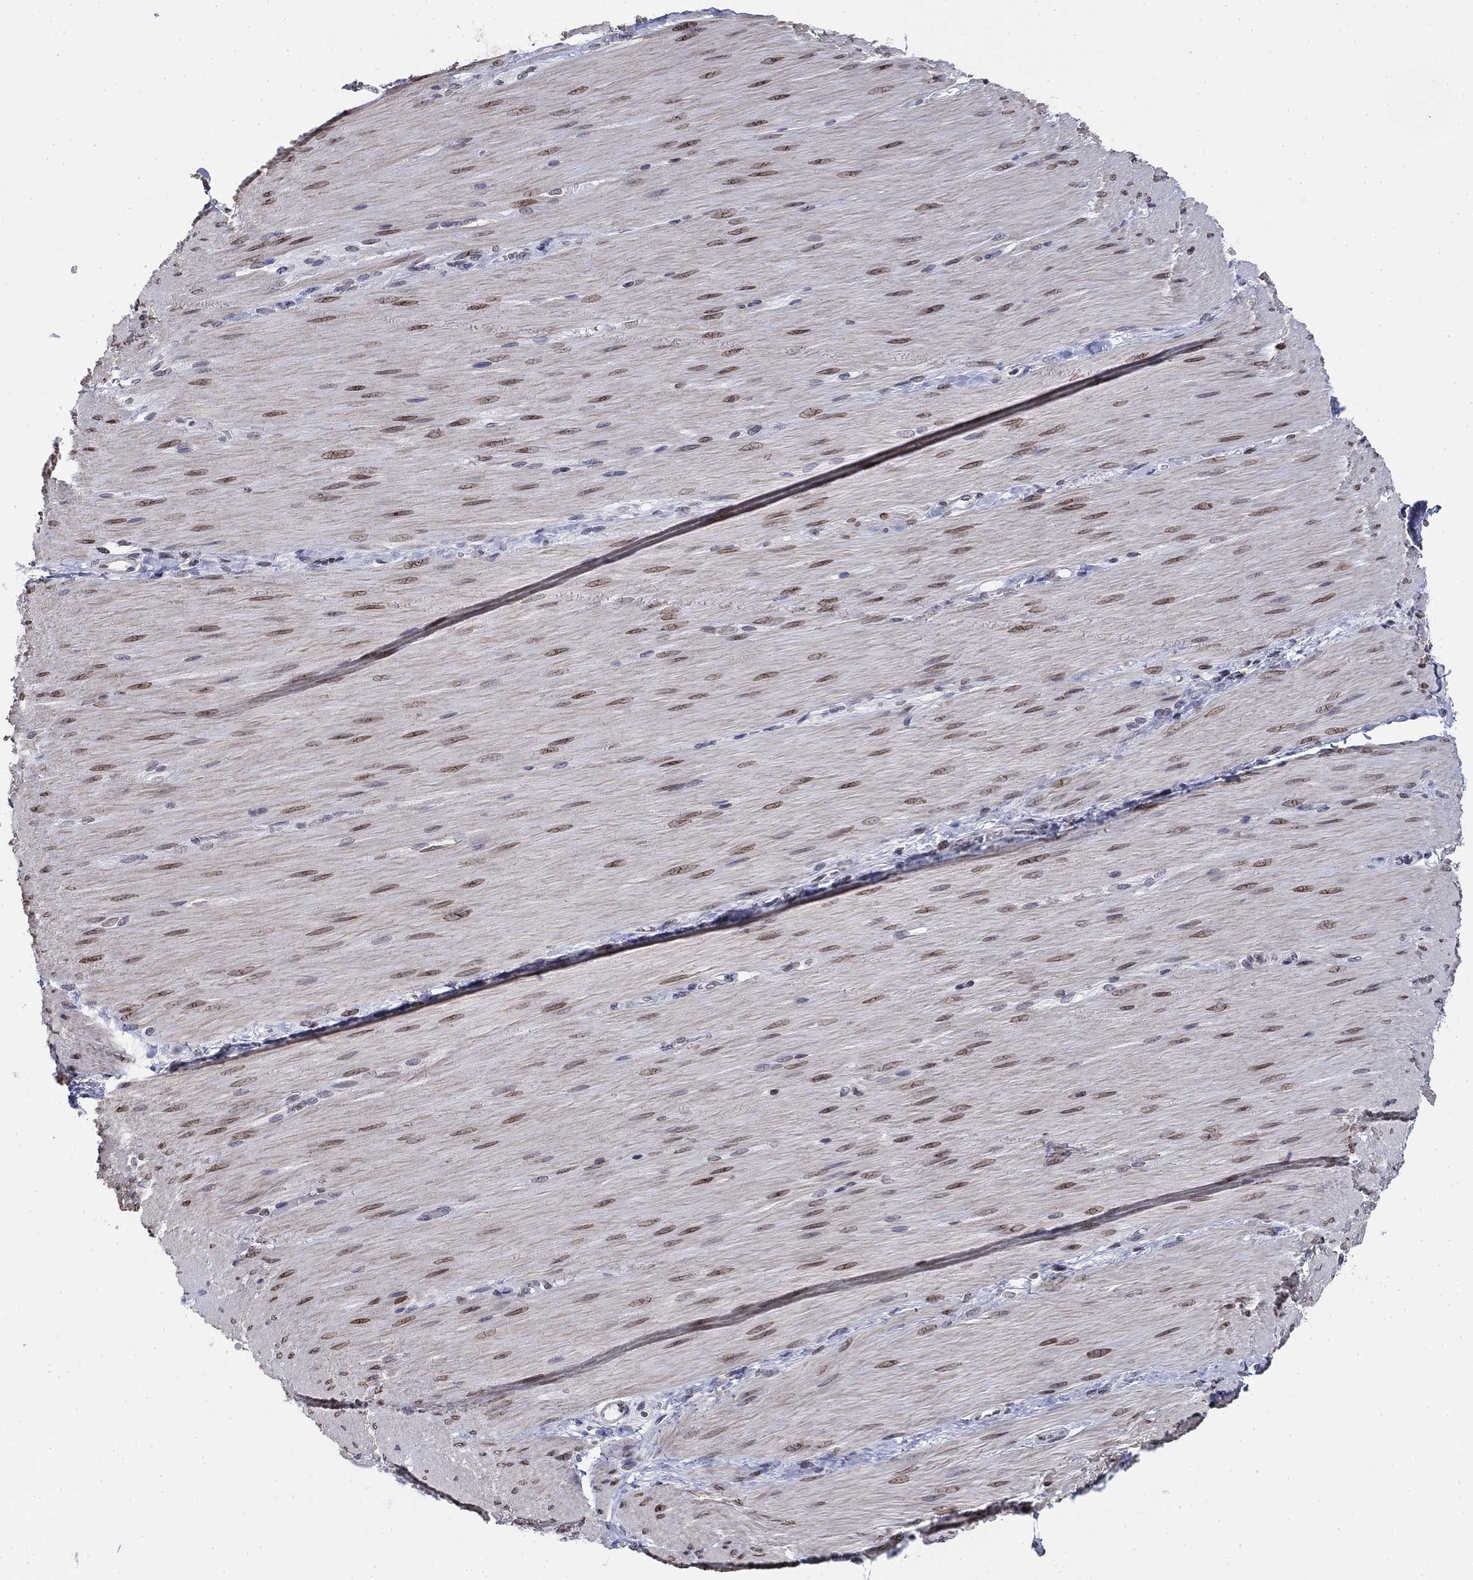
{"staining": {"intensity": "negative", "quantity": "none", "location": "none"}, "tissue": "adipose tissue", "cell_type": "Adipocytes", "image_type": "normal", "snomed": [{"axis": "morphology", "description": "Normal tissue, NOS"}, {"axis": "topography", "description": "Smooth muscle"}, {"axis": "topography", "description": "Duodenum"}, {"axis": "topography", "description": "Peripheral nerve tissue"}], "caption": "An image of human adipose tissue is negative for staining in adipocytes. (Immunohistochemistry (ihc), brightfield microscopy, high magnification).", "gene": "TOR1AIP1", "patient": {"sex": "female", "age": 61}}